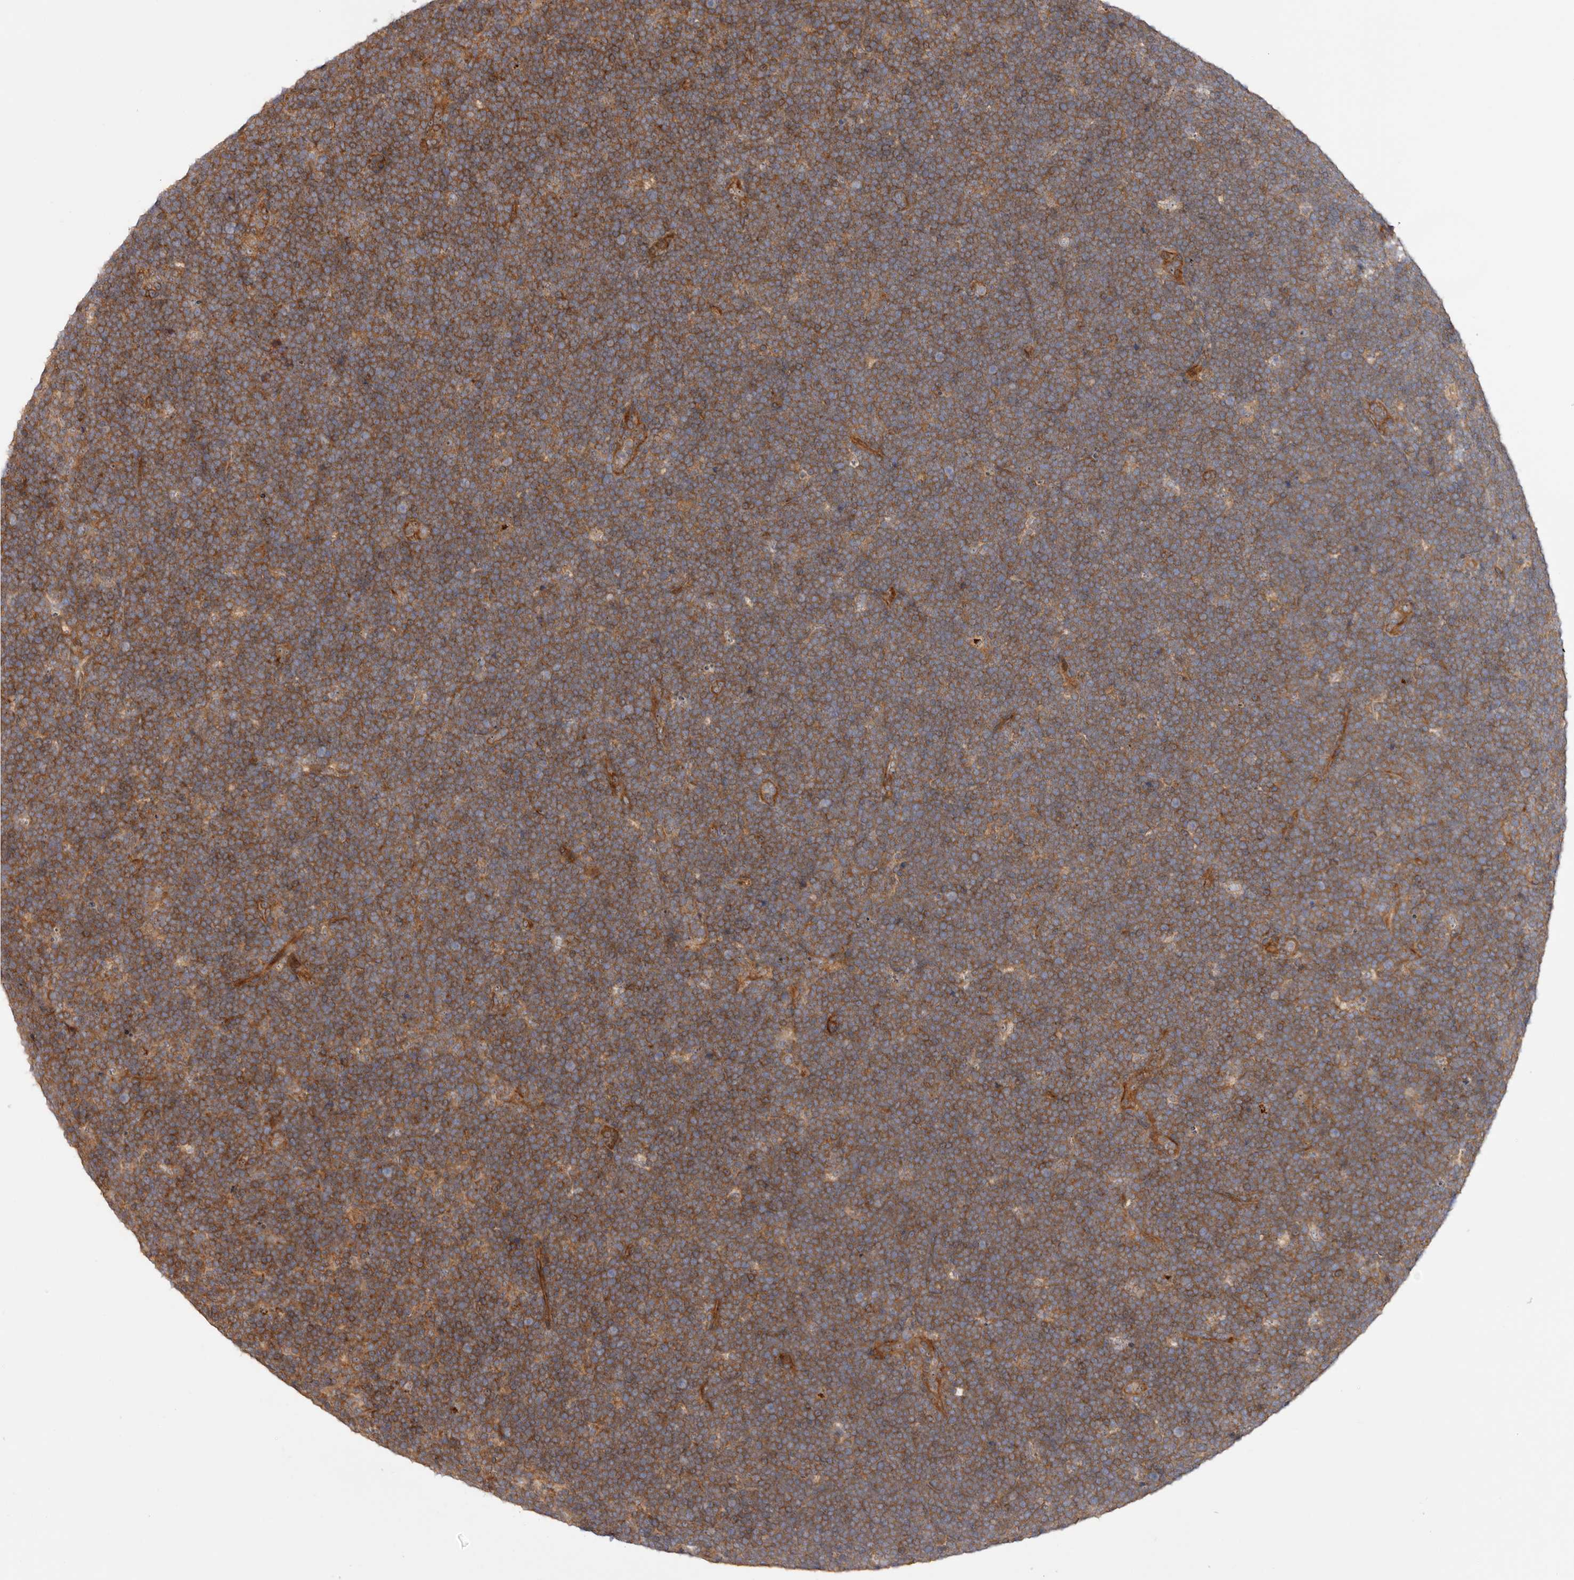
{"staining": {"intensity": "moderate", "quantity": ">75%", "location": "cytoplasmic/membranous"}, "tissue": "lymphoma", "cell_type": "Tumor cells", "image_type": "cancer", "snomed": [{"axis": "morphology", "description": "Malignant lymphoma, non-Hodgkin's type, High grade"}, {"axis": "topography", "description": "Lymph node"}], "caption": "Human lymphoma stained with a protein marker shows moderate staining in tumor cells.", "gene": "PANK4", "patient": {"sex": "male", "age": 13}}